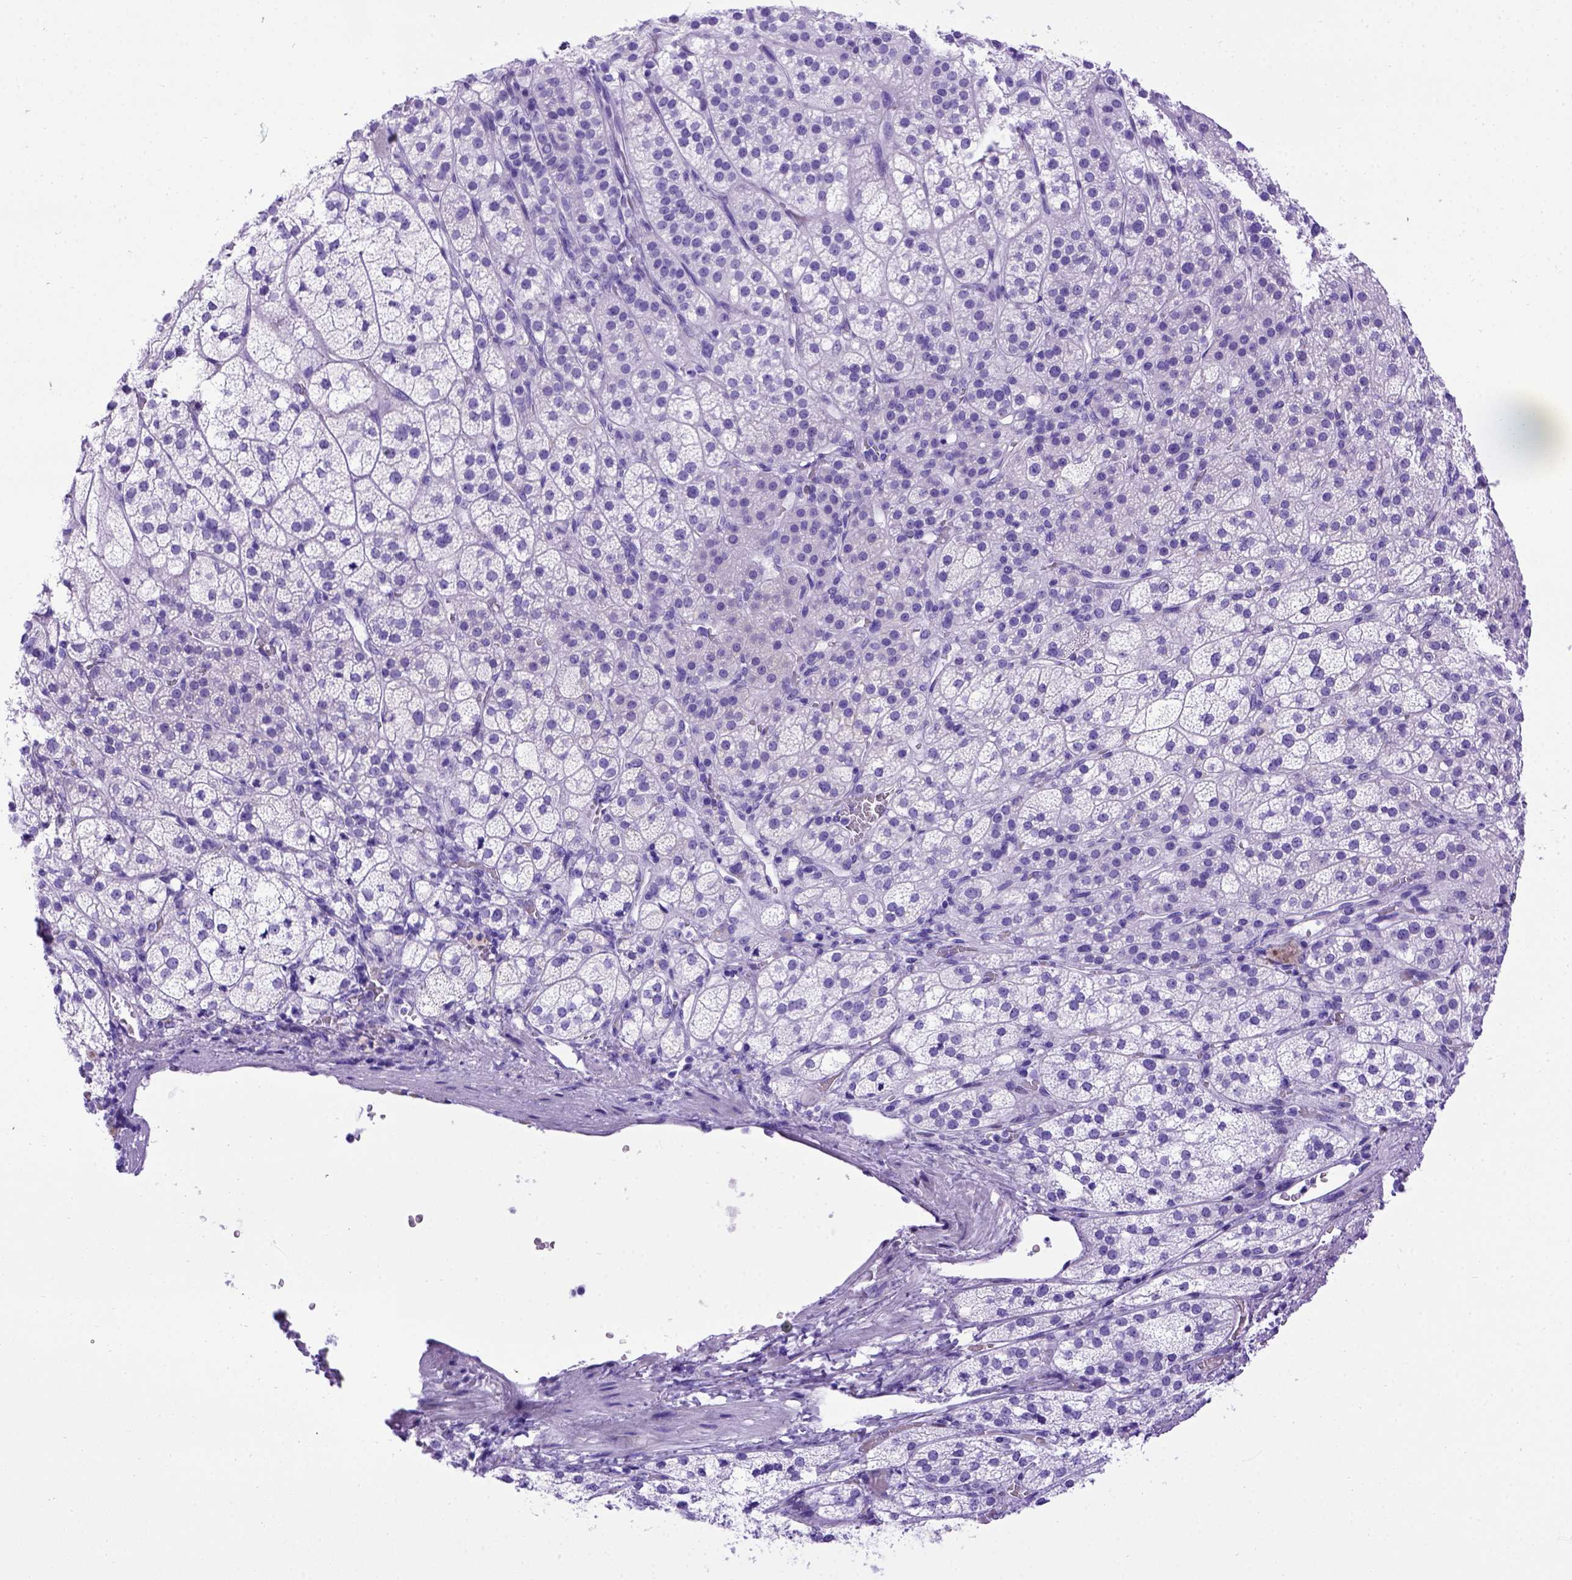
{"staining": {"intensity": "negative", "quantity": "none", "location": "none"}, "tissue": "adrenal gland", "cell_type": "Glandular cells", "image_type": "normal", "snomed": [{"axis": "morphology", "description": "Normal tissue, NOS"}, {"axis": "topography", "description": "Adrenal gland"}], "caption": "Immunohistochemistry (IHC) of unremarkable adrenal gland displays no expression in glandular cells.", "gene": "MEOX2", "patient": {"sex": "female", "age": 60}}